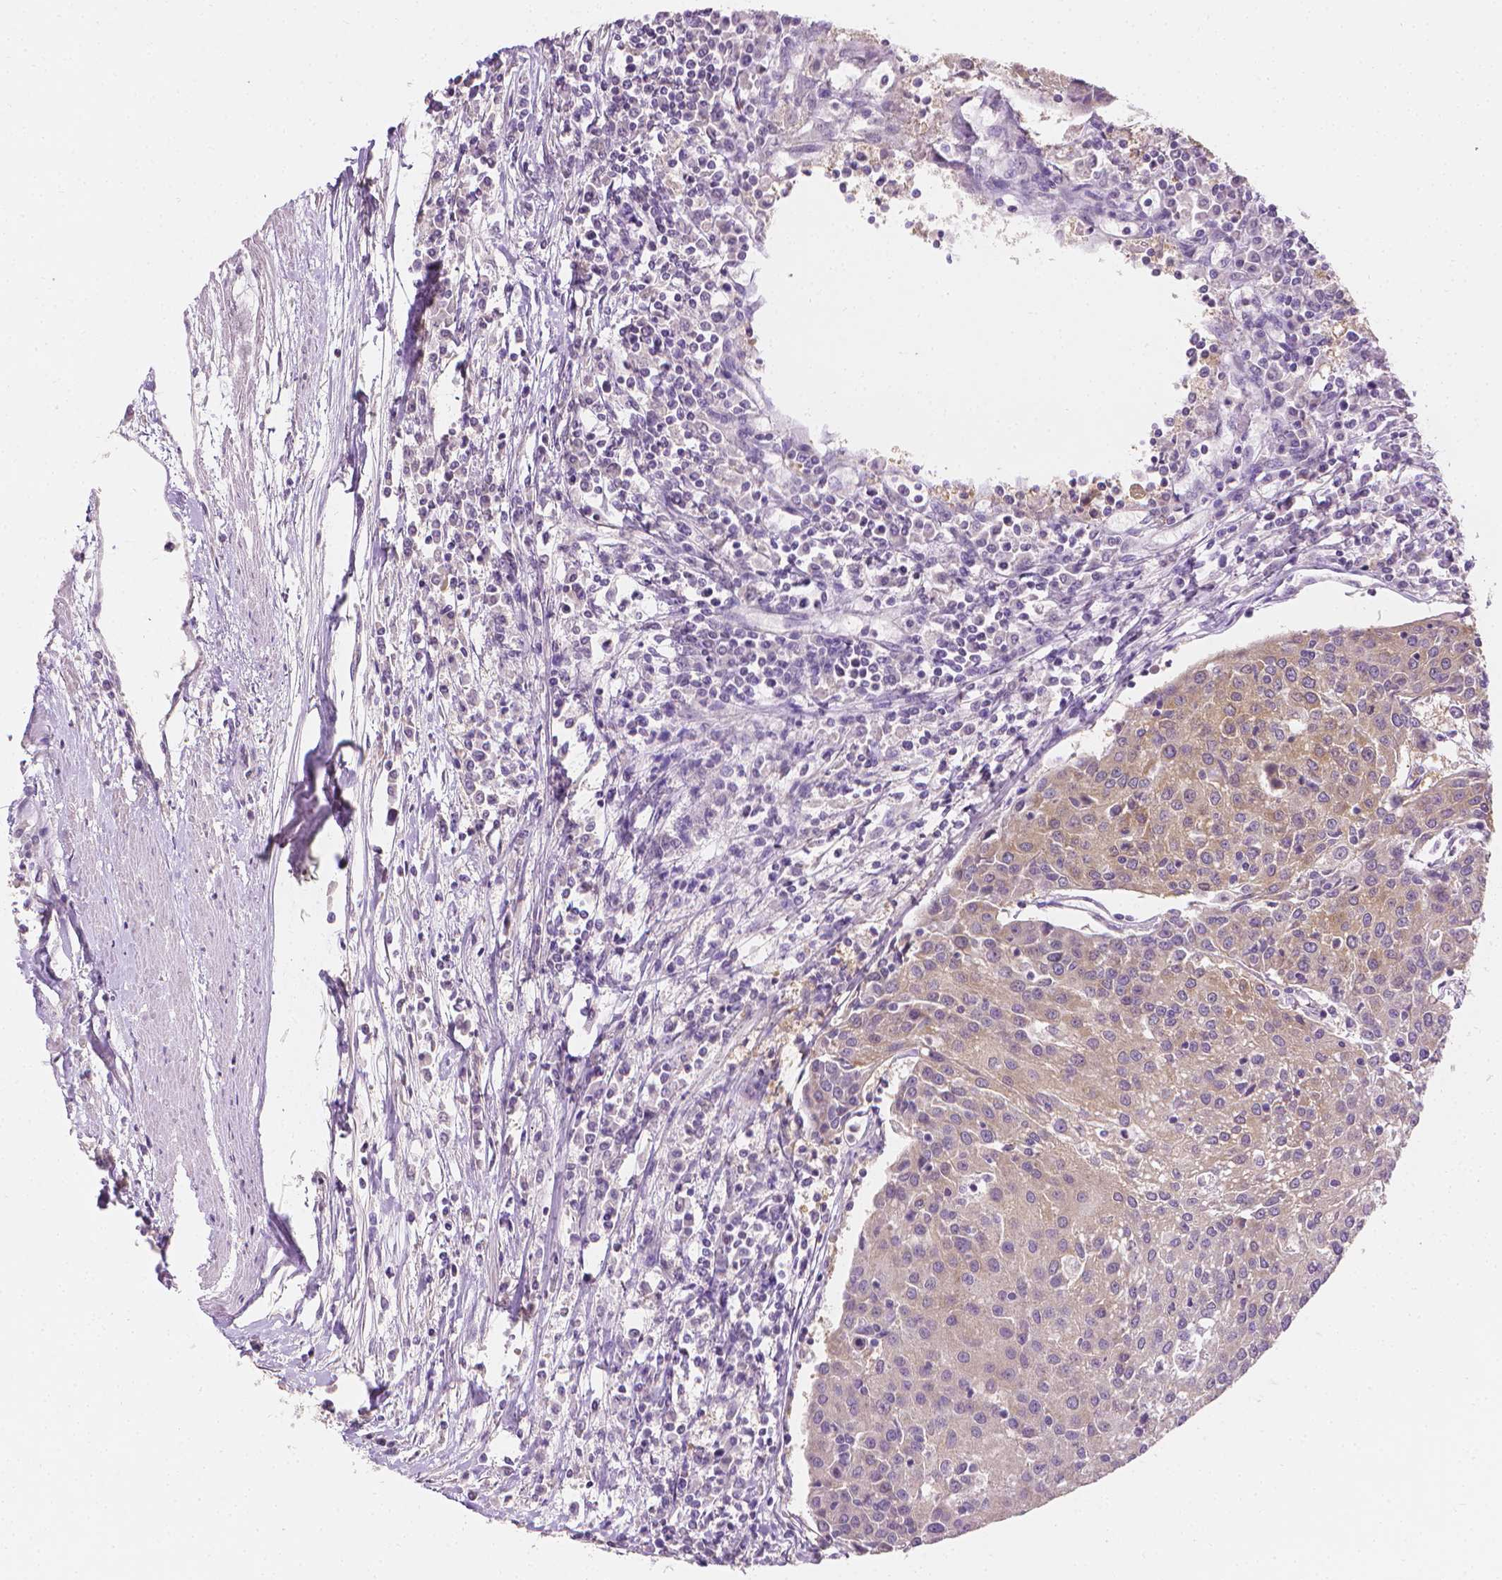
{"staining": {"intensity": "weak", "quantity": "25%-75%", "location": "cytoplasmic/membranous"}, "tissue": "urothelial cancer", "cell_type": "Tumor cells", "image_type": "cancer", "snomed": [{"axis": "morphology", "description": "Urothelial carcinoma, High grade"}, {"axis": "topography", "description": "Urinary bladder"}], "caption": "Immunohistochemical staining of urothelial cancer displays low levels of weak cytoplasmic/membranous protein expression in approximately 25%-75% of tumor cells.", "gene": "FASN", "patient": {"sex": "female", "age": 85}}